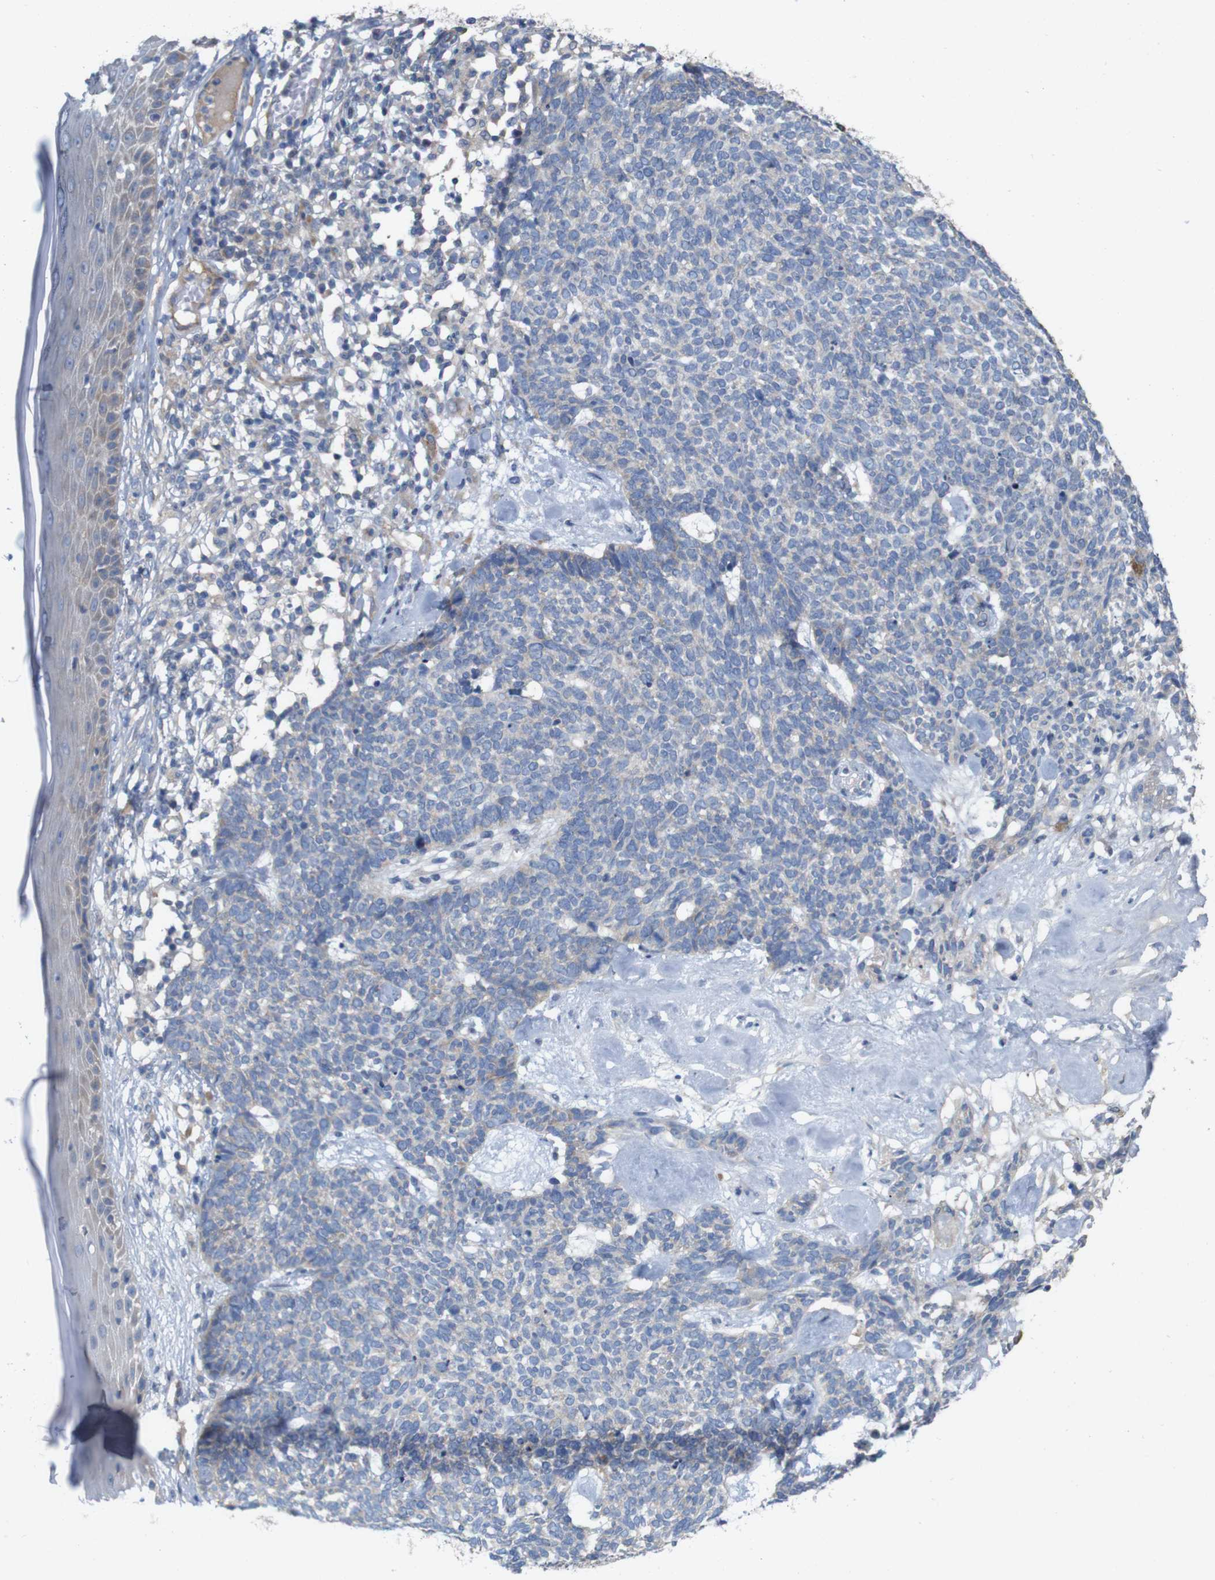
{"staining": {"intensity": "negative", "quantity": "none", "location": "none"}, "tissue": "skin cancer", "cell_type": "Tumor cells", "image_type": "cancer", "snomed": [{"axis": "morphology", "description": "Basal cell carcinoma"}, {"axis": "topography", "description": "Skin"}], "caption": "Immunohistochemistry of human basal cell carcinoma (skin) shows no positivity in tumor cells.", "gene": "MYEOV", "patient": {"sex": "female", "age": 84}}